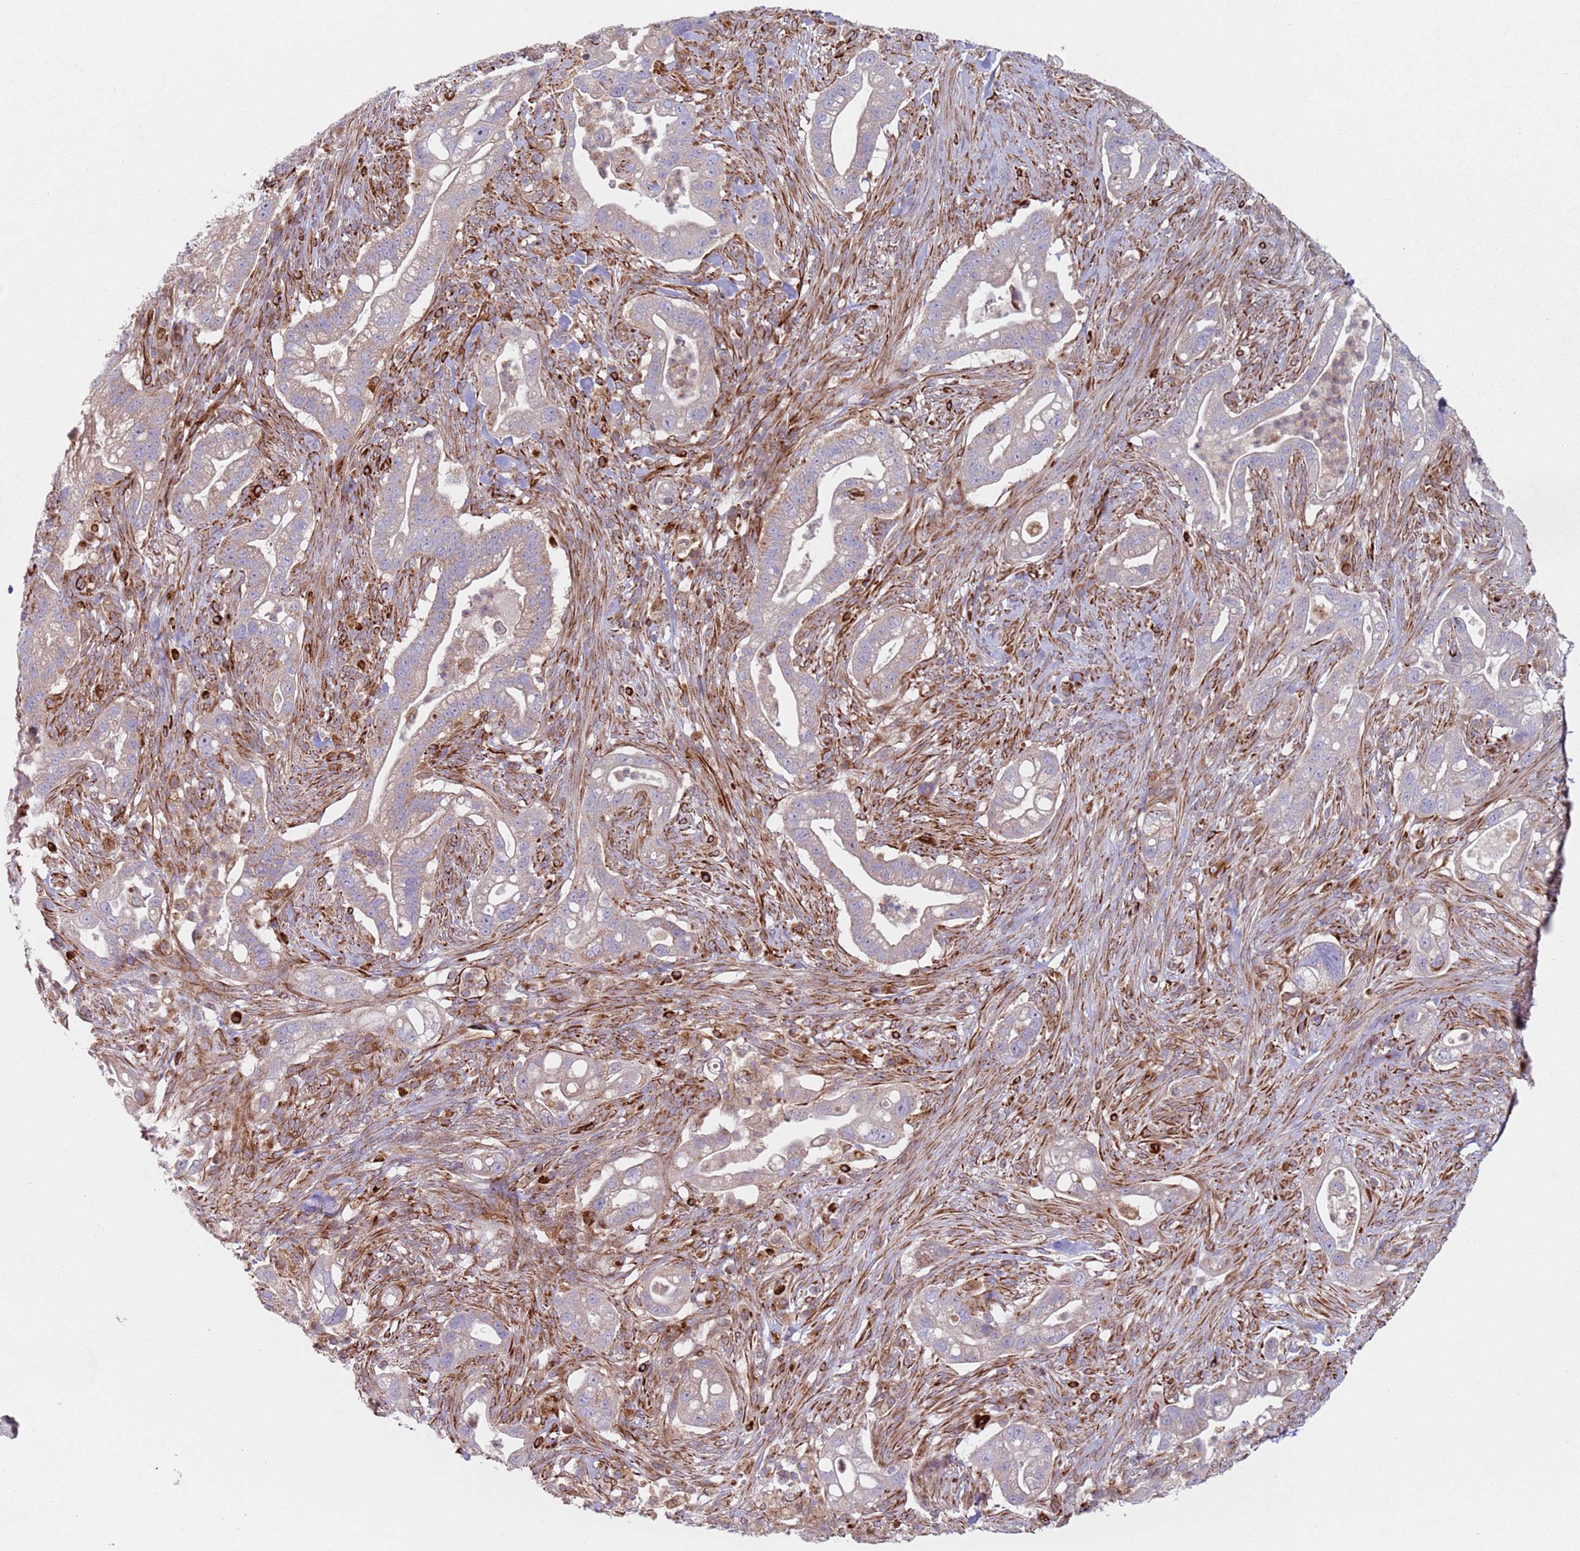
{"staining": {"intensity": "weak", "quantity": ">75%", "location": "cytoplasmic/membranous"}, "tissue": "pancreatic cancer", "cell_type": "Tumor cells", "image_type": "cancer", "snomed": [{"axis": "morphology", "description": "Adenocarcinoma, NOS"}, {"axis": "topography", "description": "Pancreas"}], "caption": "IHC (DAB) staining of pancreatic adenocarcinoma displays weak cytoplasmic/membranous protein staining in approximately >75% of tumor cells.", "gene": "SNAPIN", "patient": {"sex": "male", "age": 44}}